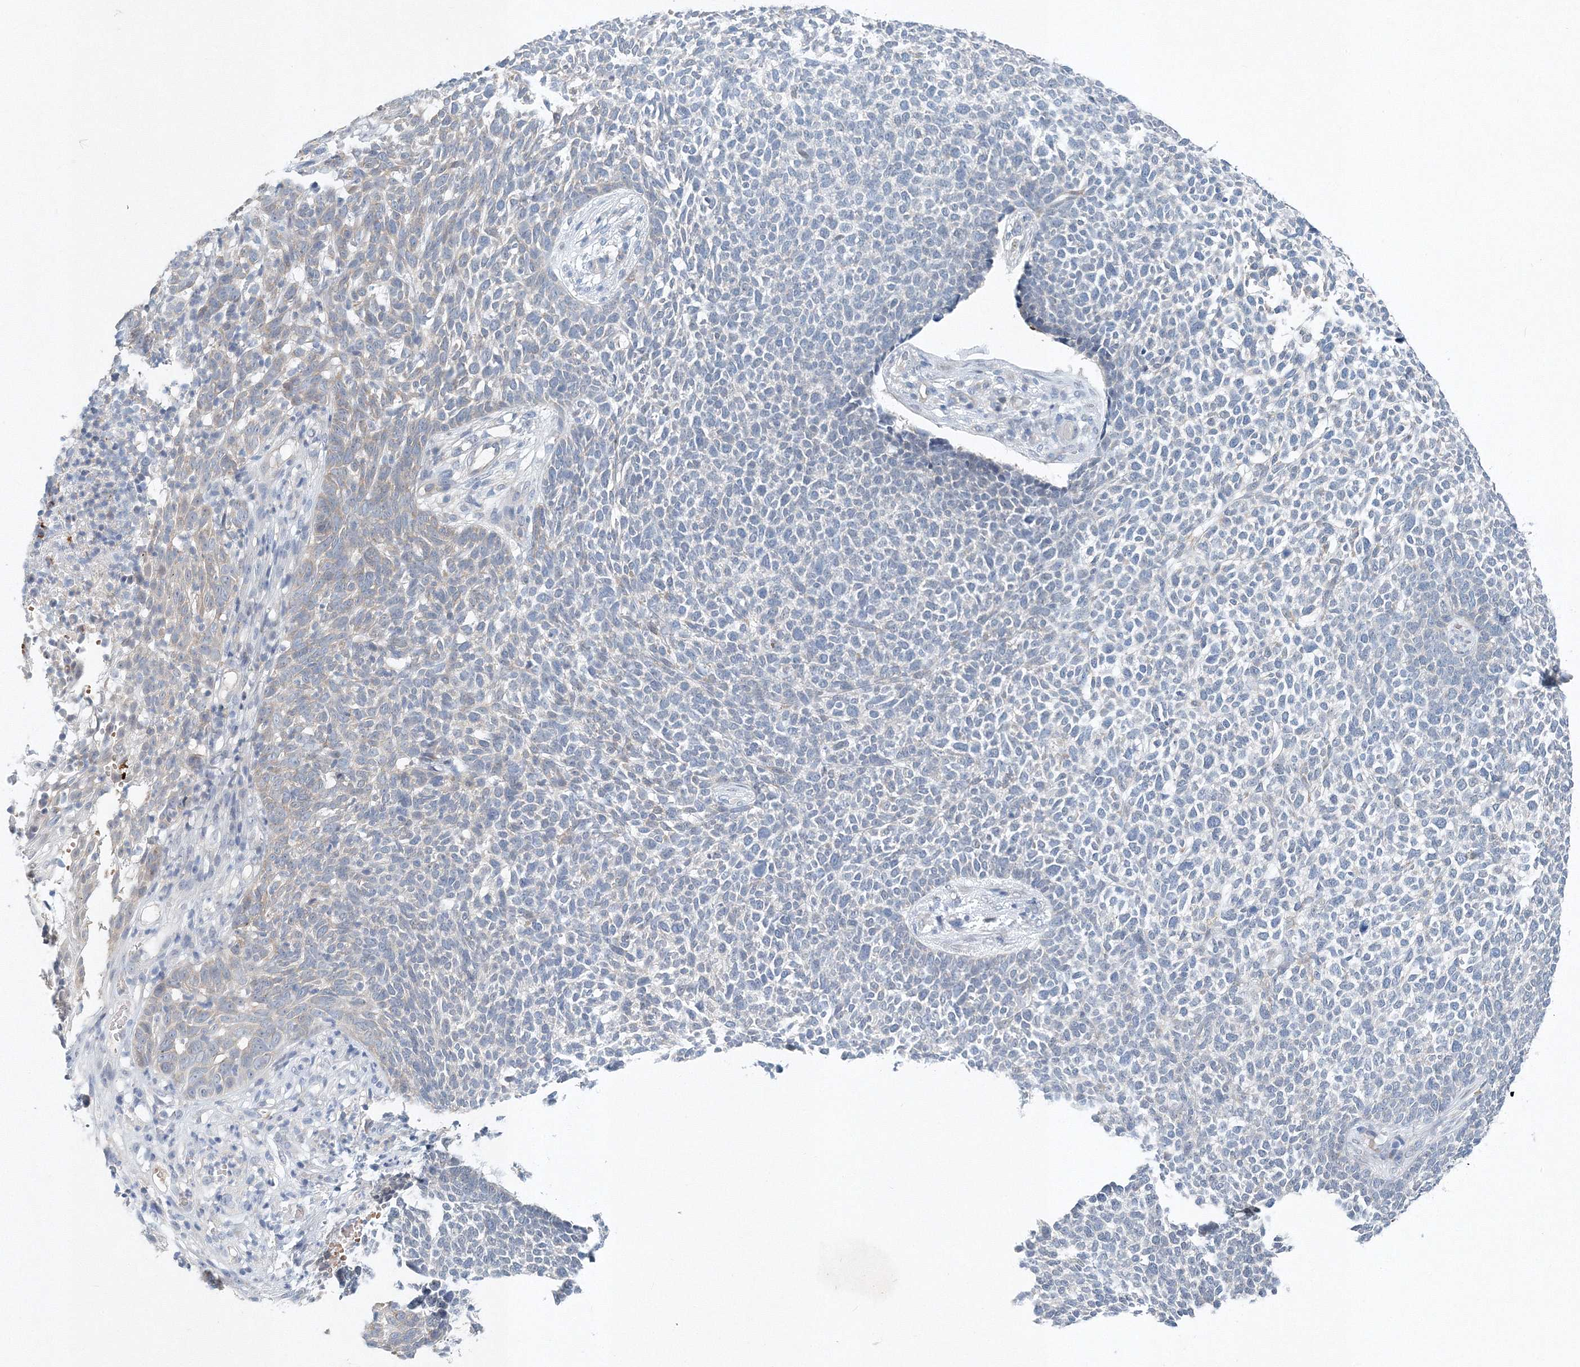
{"staining": {"intensity": "weak", "quantity": "<25%", "location": "cytoplasmic/membranous"}, "tissue": "skin cancer", "cell_type": "Tumor cells", "image_type": "cancer", "snomed": [{"axis": "morphology", "description": "Basal cell carcinoma"}, {"axis": "topography", "description": "Skin"}], "caption": "A micrograph of human skin cancer is negative for staining in tumor cells.", "gene": "SH3BP5", "patient": {"sex": "female", "age": 84}}